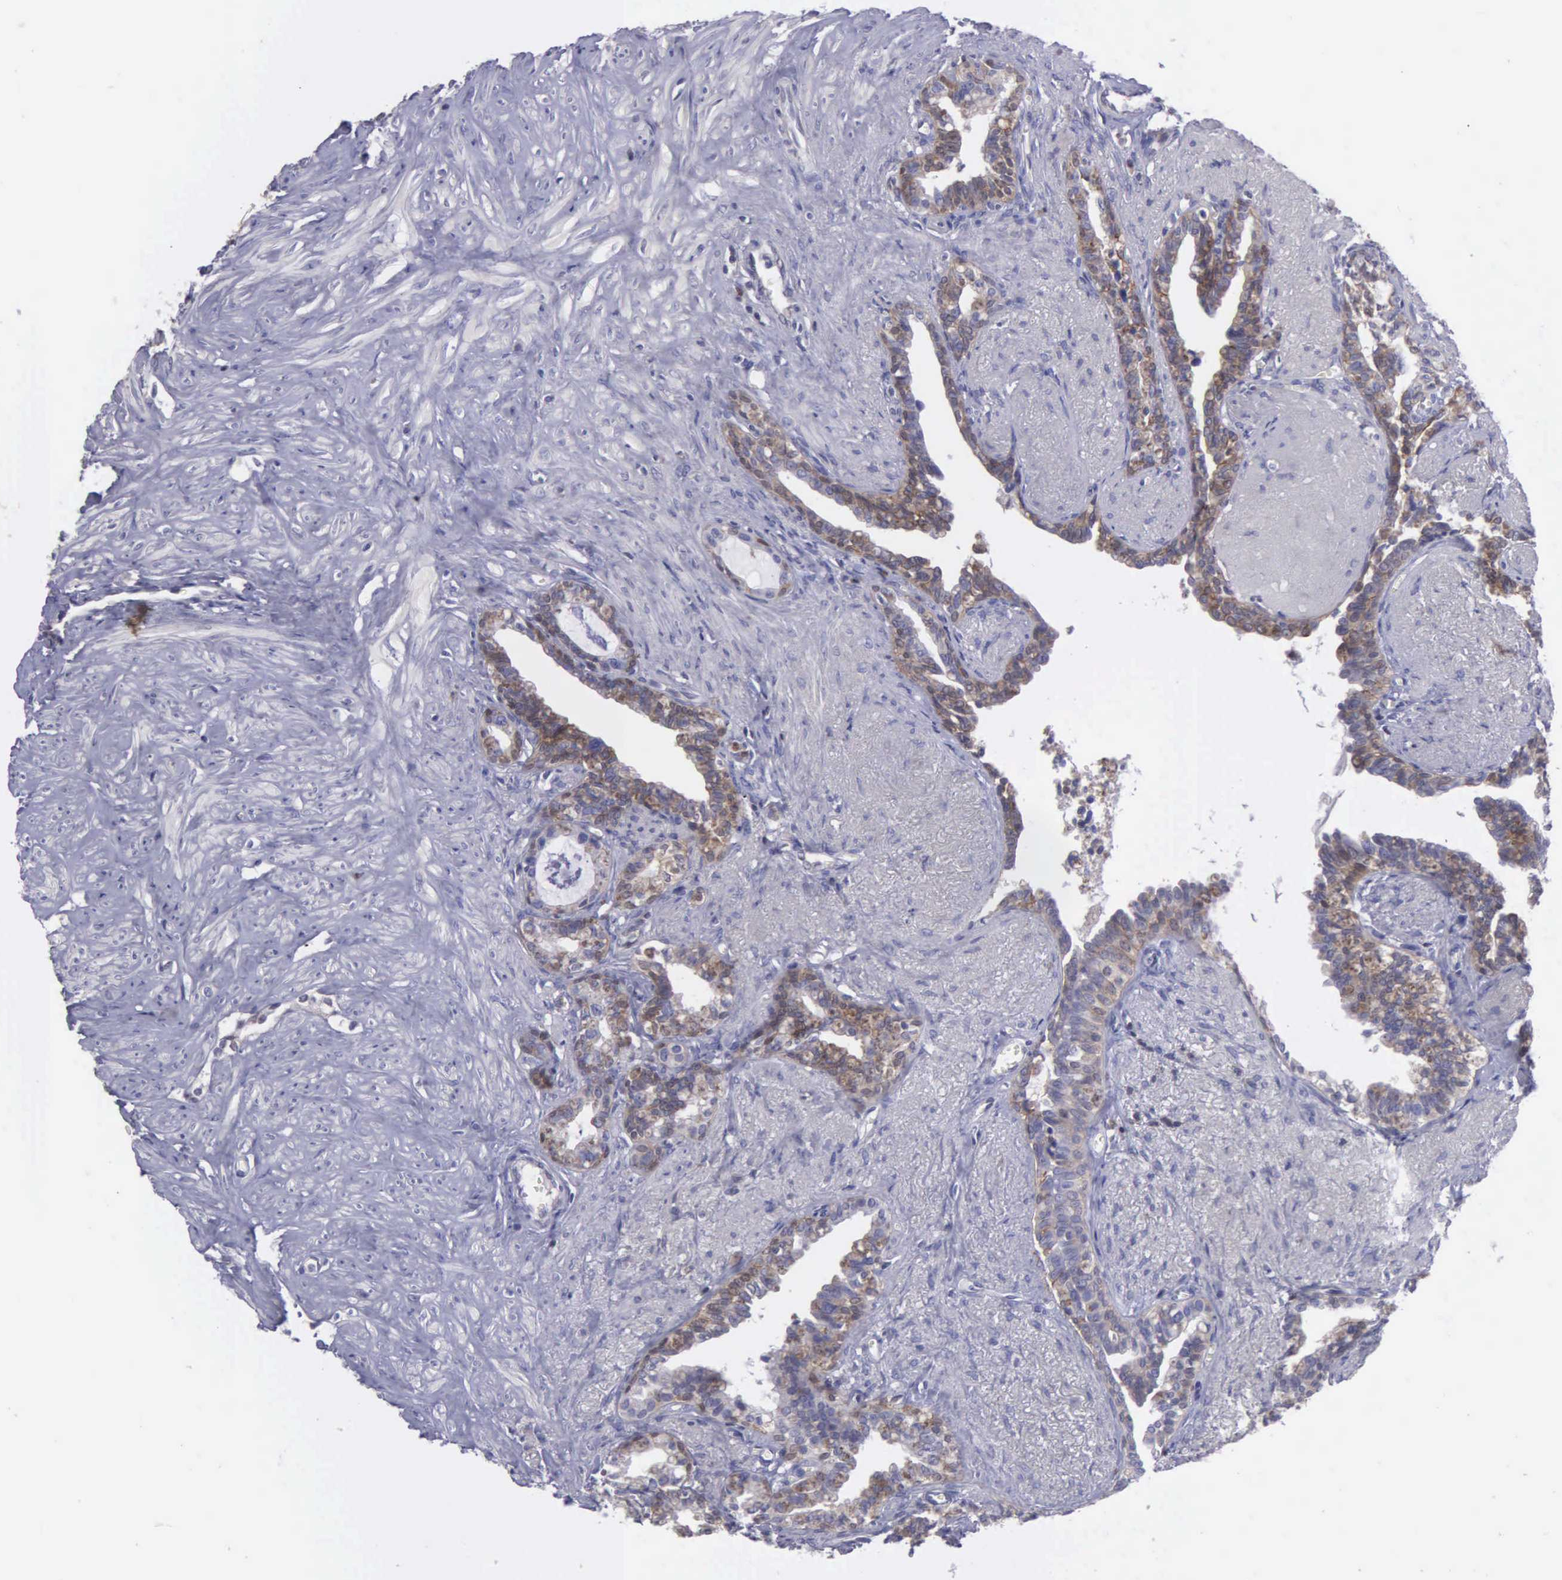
{"staining": {"intensity": "weak", "quantity": "25%-75%", "location": "cytoplasmic/membranous"}, "tissue": "seminal vesicle", "cell_type": "Glandular cells", "image_type": "normal", "snomed": [{"axis": "morphology", "description": "Normal tissue, NOS"}, {"axis": "topography", "description": "Seminal veicle"}], "caption": "Immunohistochemical staining of benign human seminal vesicle reveals low levels of weak cytoplasmic/membranous expression in approximately 25%-75% of glandular cells. The staining is performed using DAB brown chromogen to label protein expression. The nuclei are counter-stained blue using hematoxylin.", "gene": "MICAL3", "patient": {"sex": "male", "age": 60}}